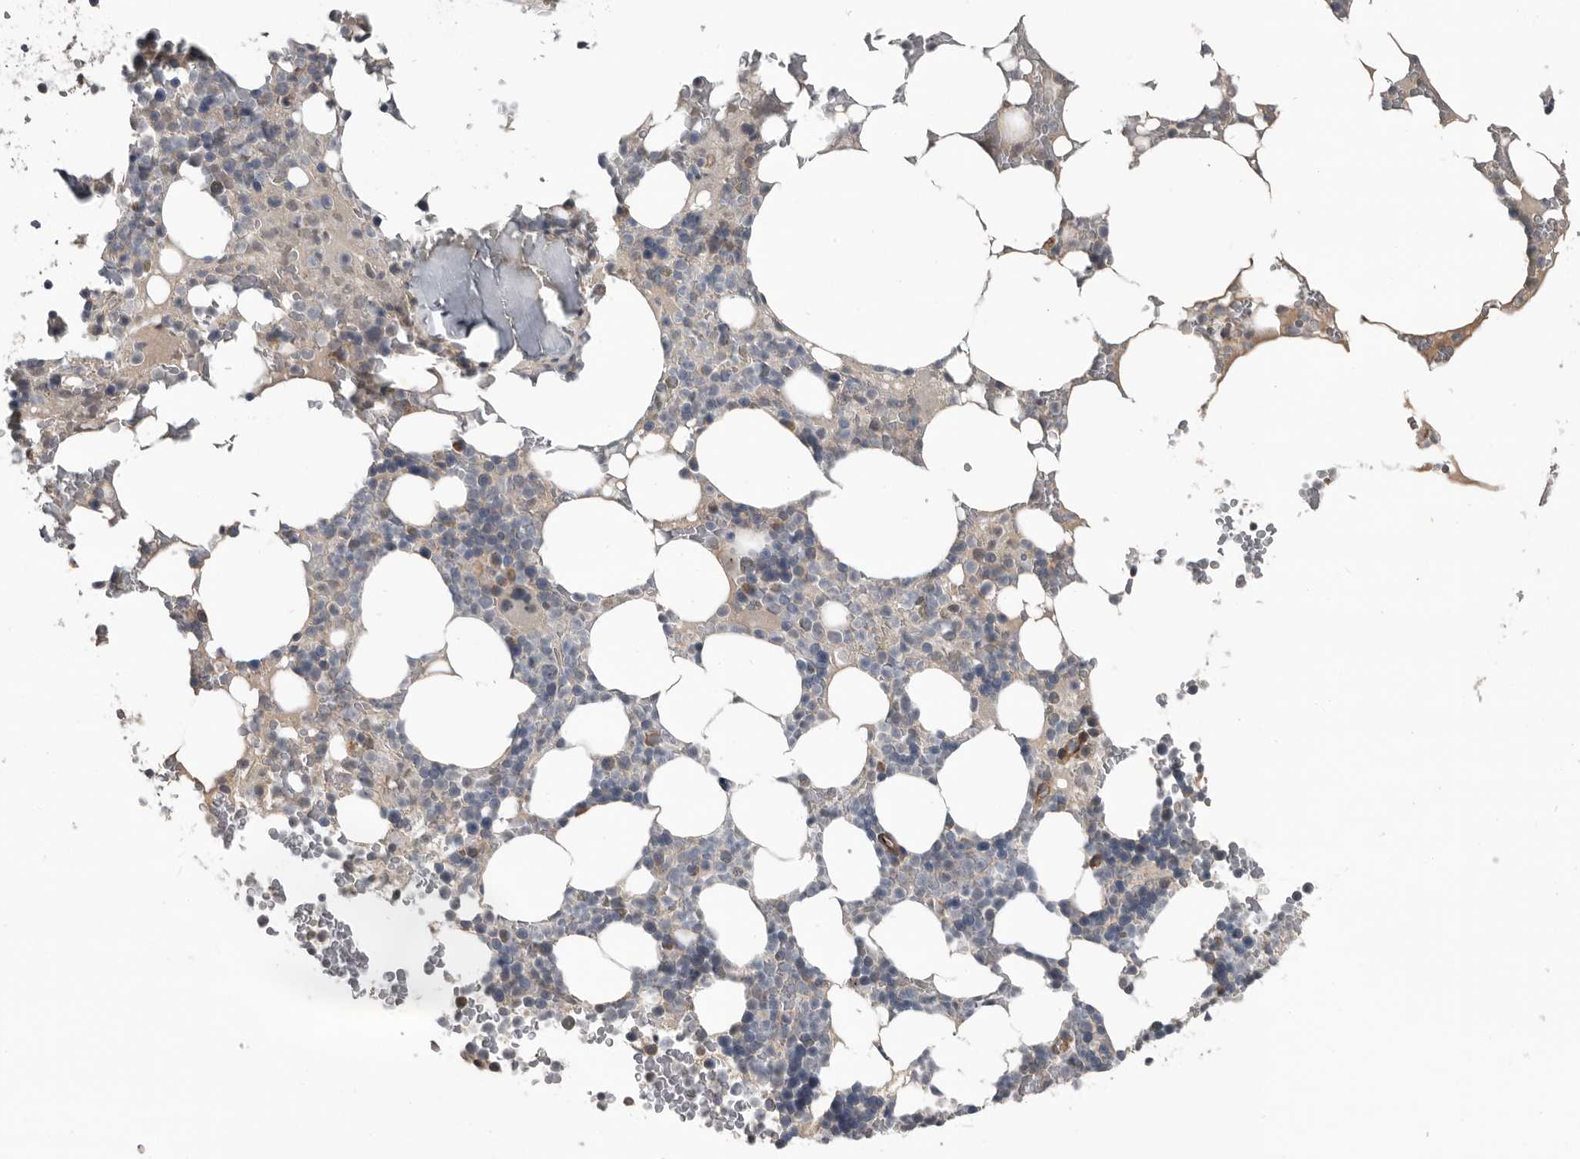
{"staining": {"intensity": "negative", "quantity": "none", "location": "none"}, "tissue": "bone marrow", "cell_type": "Hematopoietic cells", "image_type": "normal", "snomed": [{"axis": "morphology", "description": "Normal tissue, NOS"}, {"axis": "topography", "description": "Bone marrow"}], "caption": "Immunohistochemical staining of unremarkable bone marrow shows no significant staining in hematopoietic cells.", "gene": "C1orf216", "patient": {"sex": "male", "age": 58}}